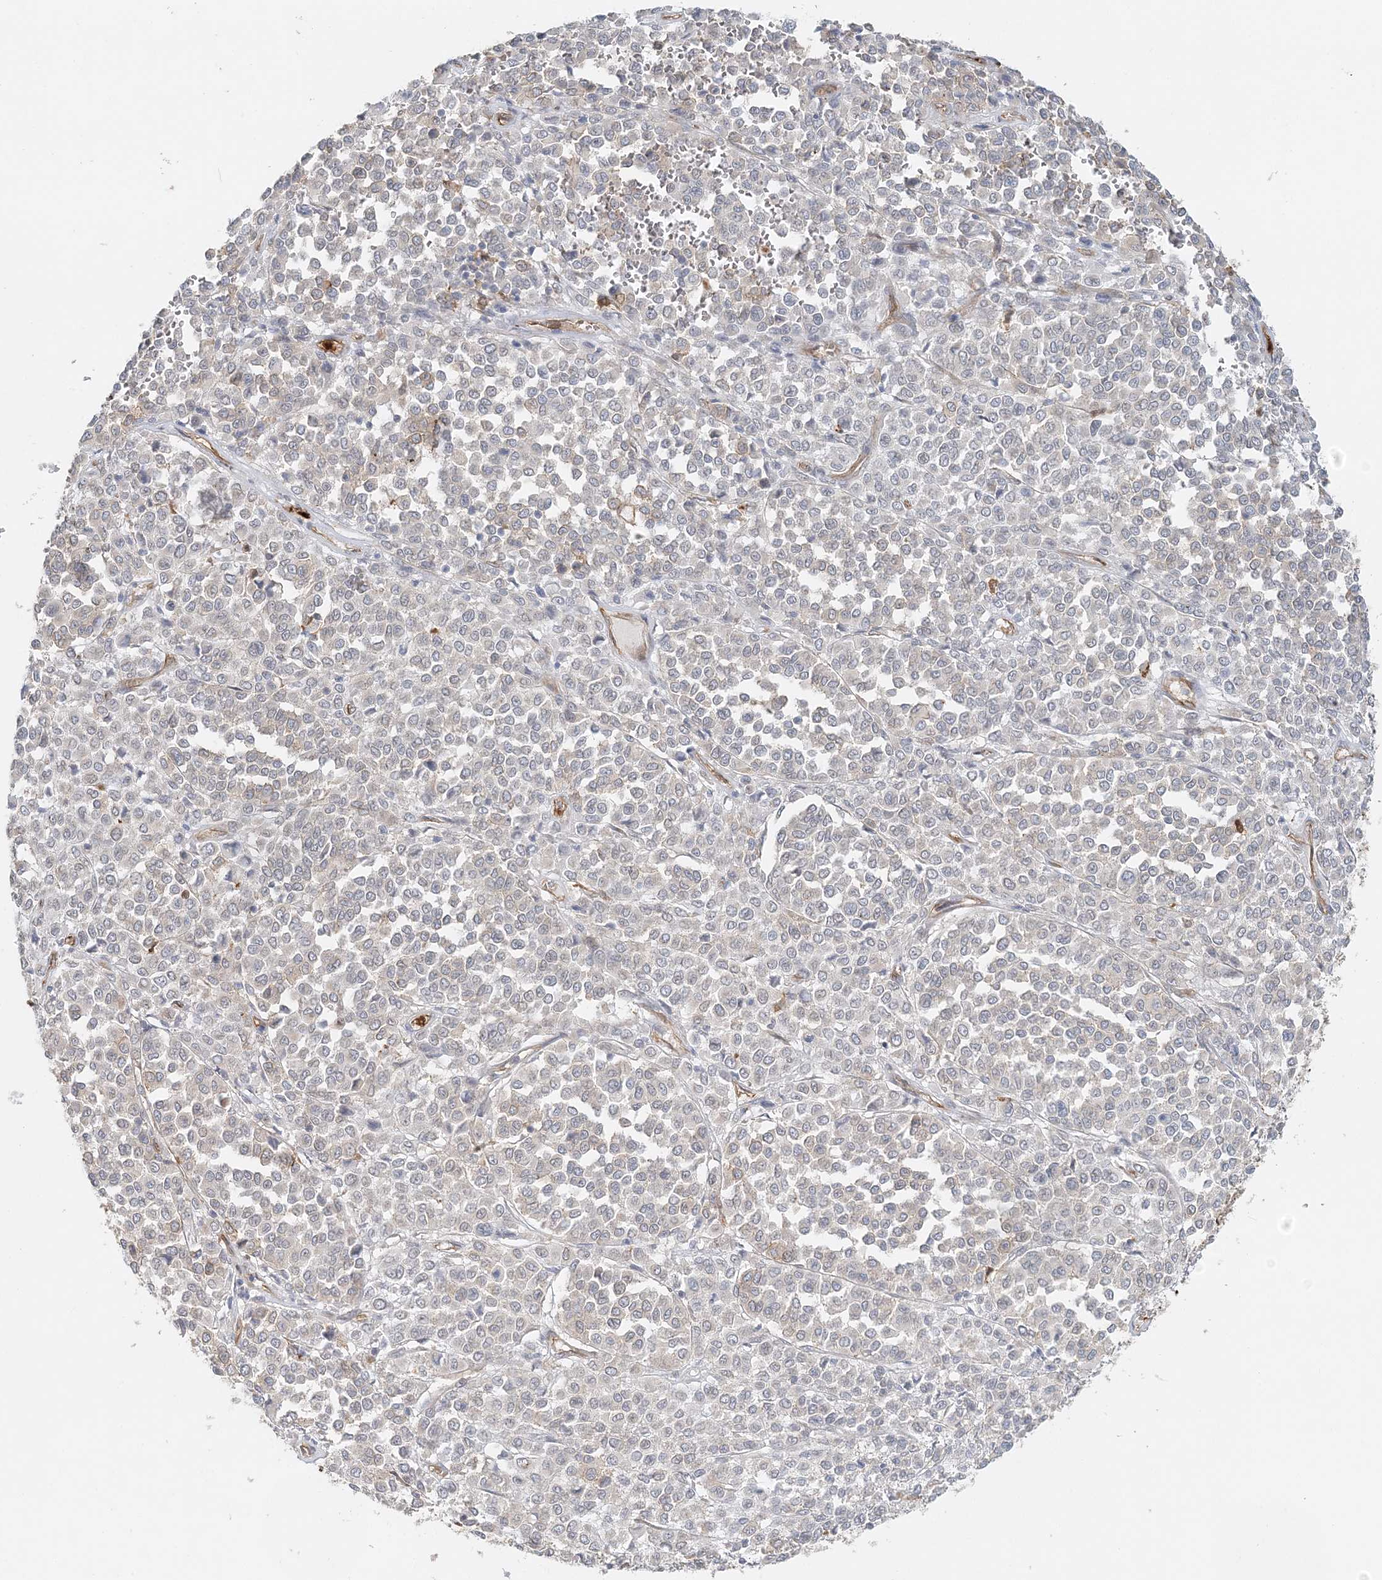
{"staining": {"intensity": "negative", "quantity": "none", "location": "none"}, "tissue": "melanoma", "cell_type": "Tumor cells", "image_type": "cancer", "snomed": [{"axis": "morphology", "description": "Malignant melanoma, Metastatic site"}, {"axis": "topography", "description": "Pancreas"}], "caption": "Immunohistochemistry micrograph of neoplastic tissue: human melanoma stained with DAB reveals no significant protein positivity in tumor cells.", "gene": "DNAH1", "patient": {"sex": "female", "age": 30}}